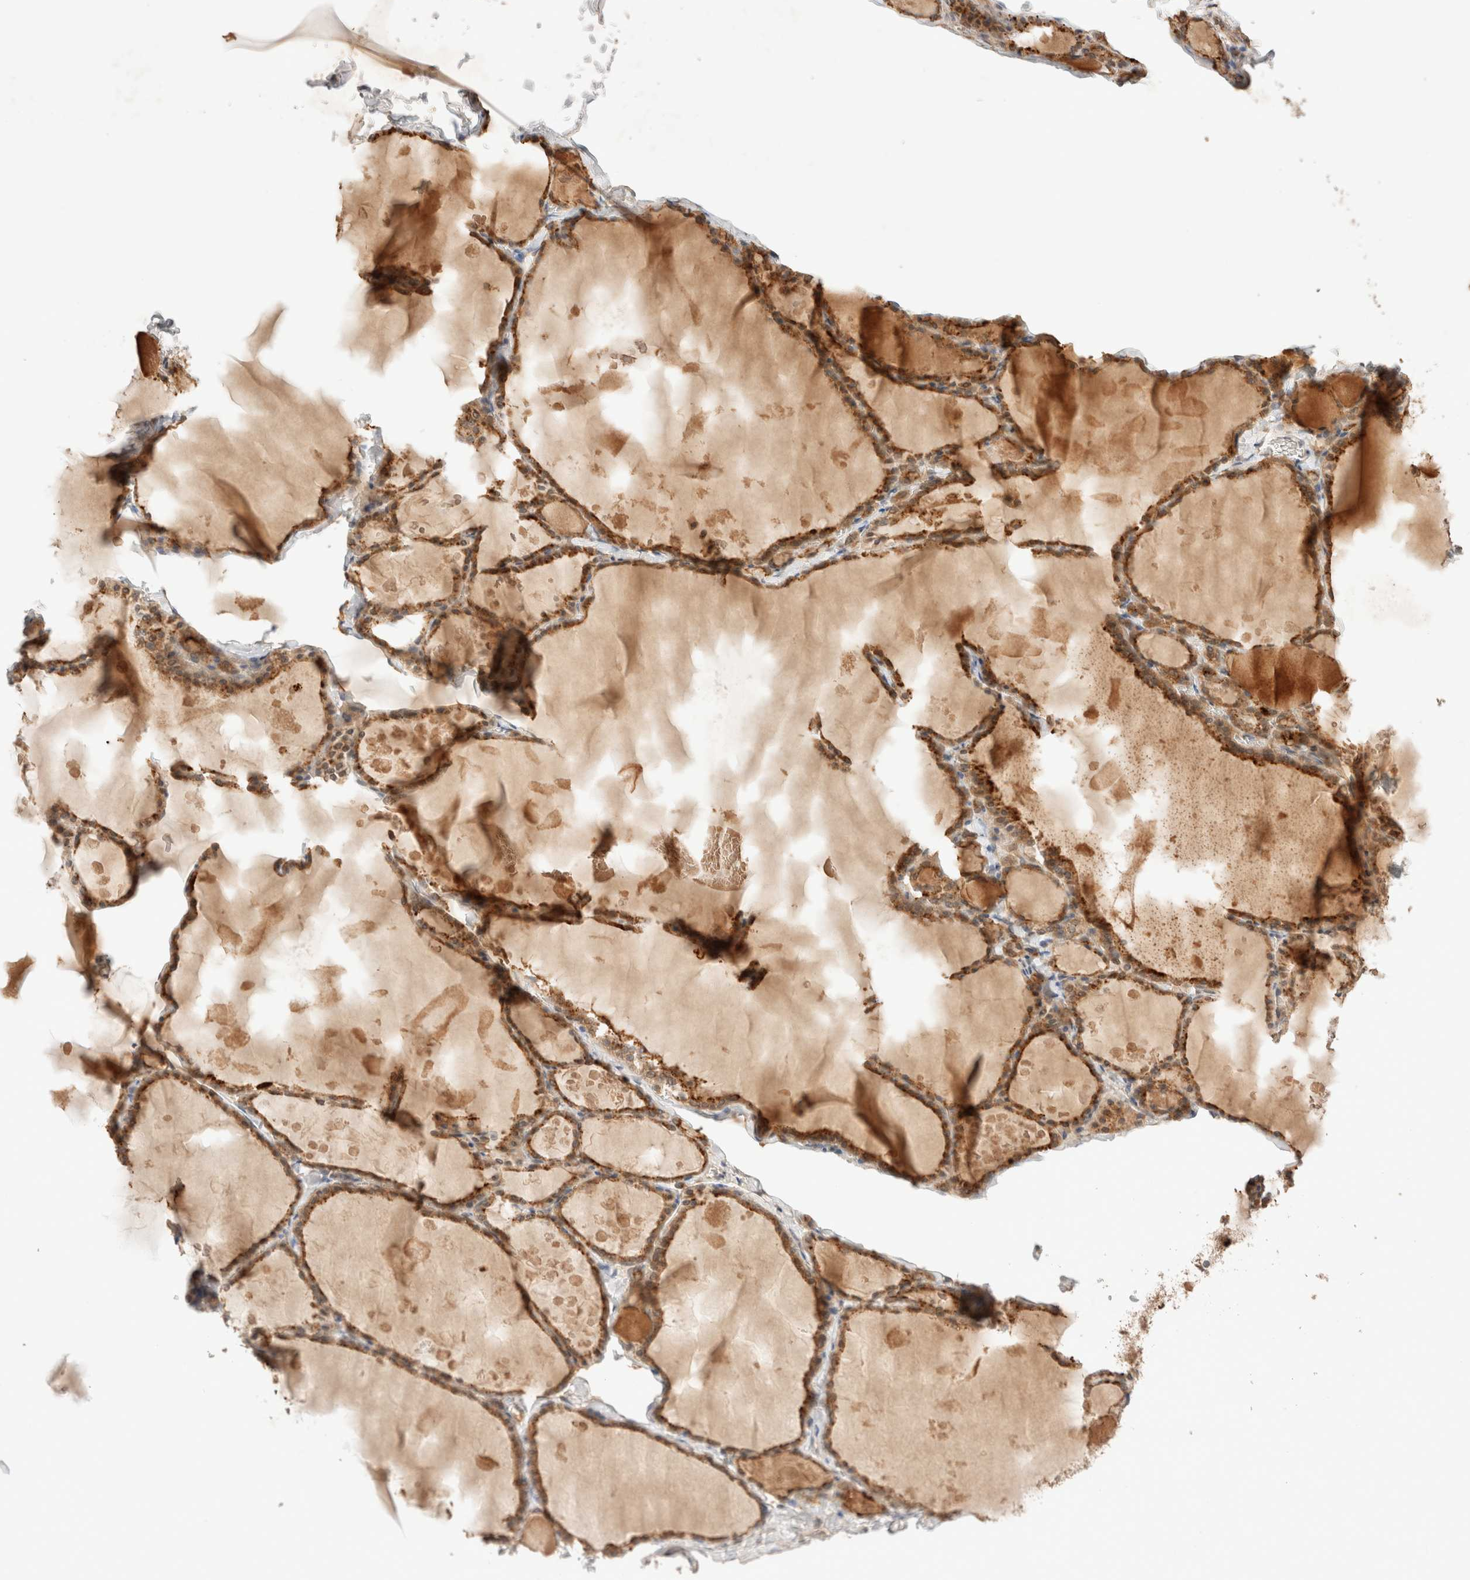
{"staining": {"intensity": "moderate", "quantity": ">75%", "location": "cytoplasmic/membranous"}, "tissue": "thyroid gland", "cell_type": "Glandular cells", "image_type": "normal", "snomed": [{"axis": "morphology", "description": "Normal tissue, NOS"}, {"axis": "topography", "description": "Thyroid gland"}], "caption": "Glandular cells reveal medium levels of moderate cytoplasmic/membranous positivity in about >75% of cells in unremarkable human thyroid gland.", "gene": "CARNMT1", "patient": {"sex": "male", "age": 56}}